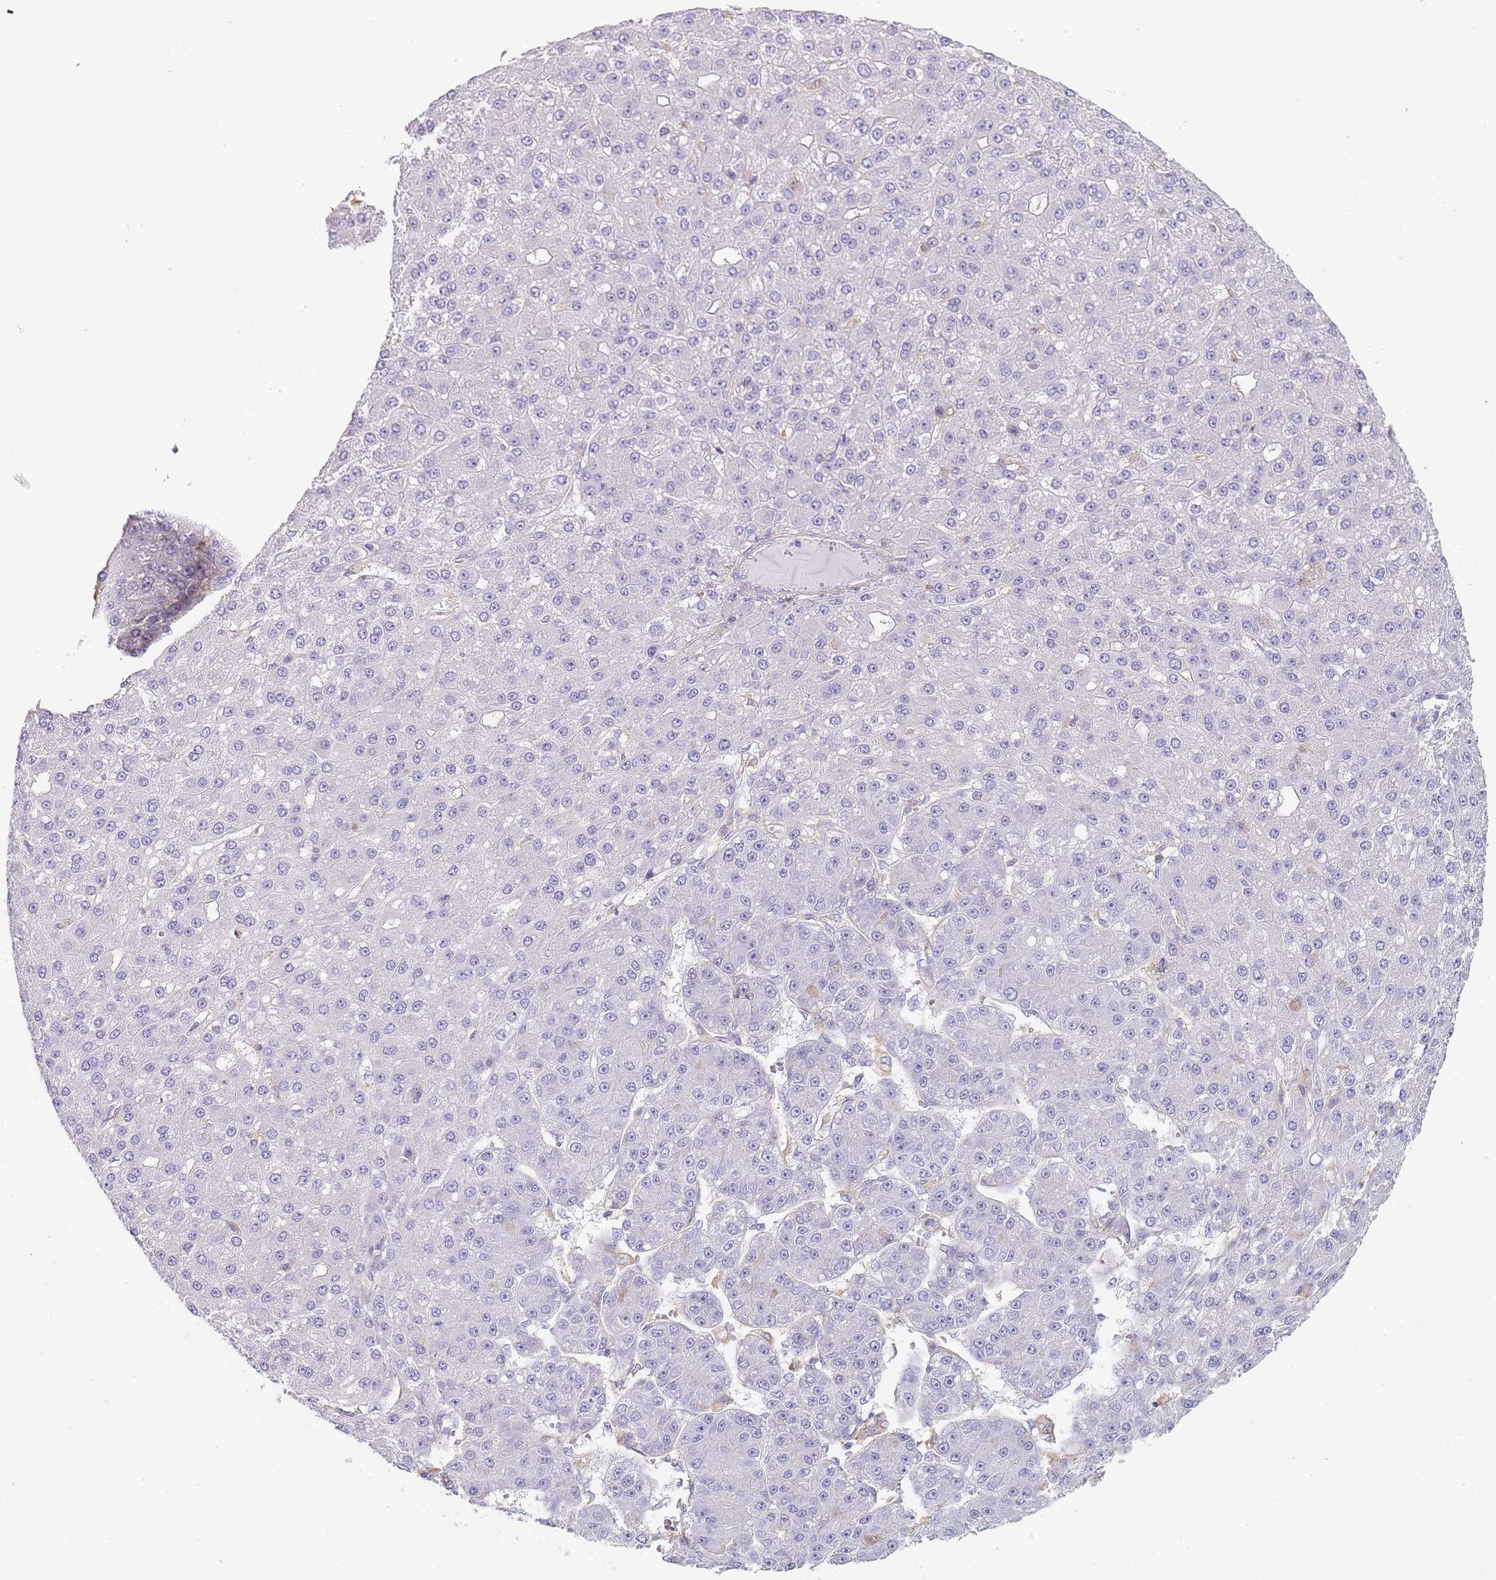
{"staining": {"intensity": "negative", "quantity": "none", "location": "none"}, "tissue": "liver cancer", "cell_type": "Tumor cells", "image_type": "cancer", "snomed": [{"axis": "morphology", "description": "Carcinoma, Hepatocellular, NOS"}, {"axis": "topography", "description": "Liver"}], "caption": "Immunohistochemistry histopathology image of neoplastic tissue: human hepatocellular carcinoma (liver) stained with DAB (3,3'-diaminobenzidine) displays no significant protein positivity in tumor cells. (IHC, brightfield microscopy, high magnification).", "gene": "NOP14", "patient": {"sex": "male", "age": 67}}